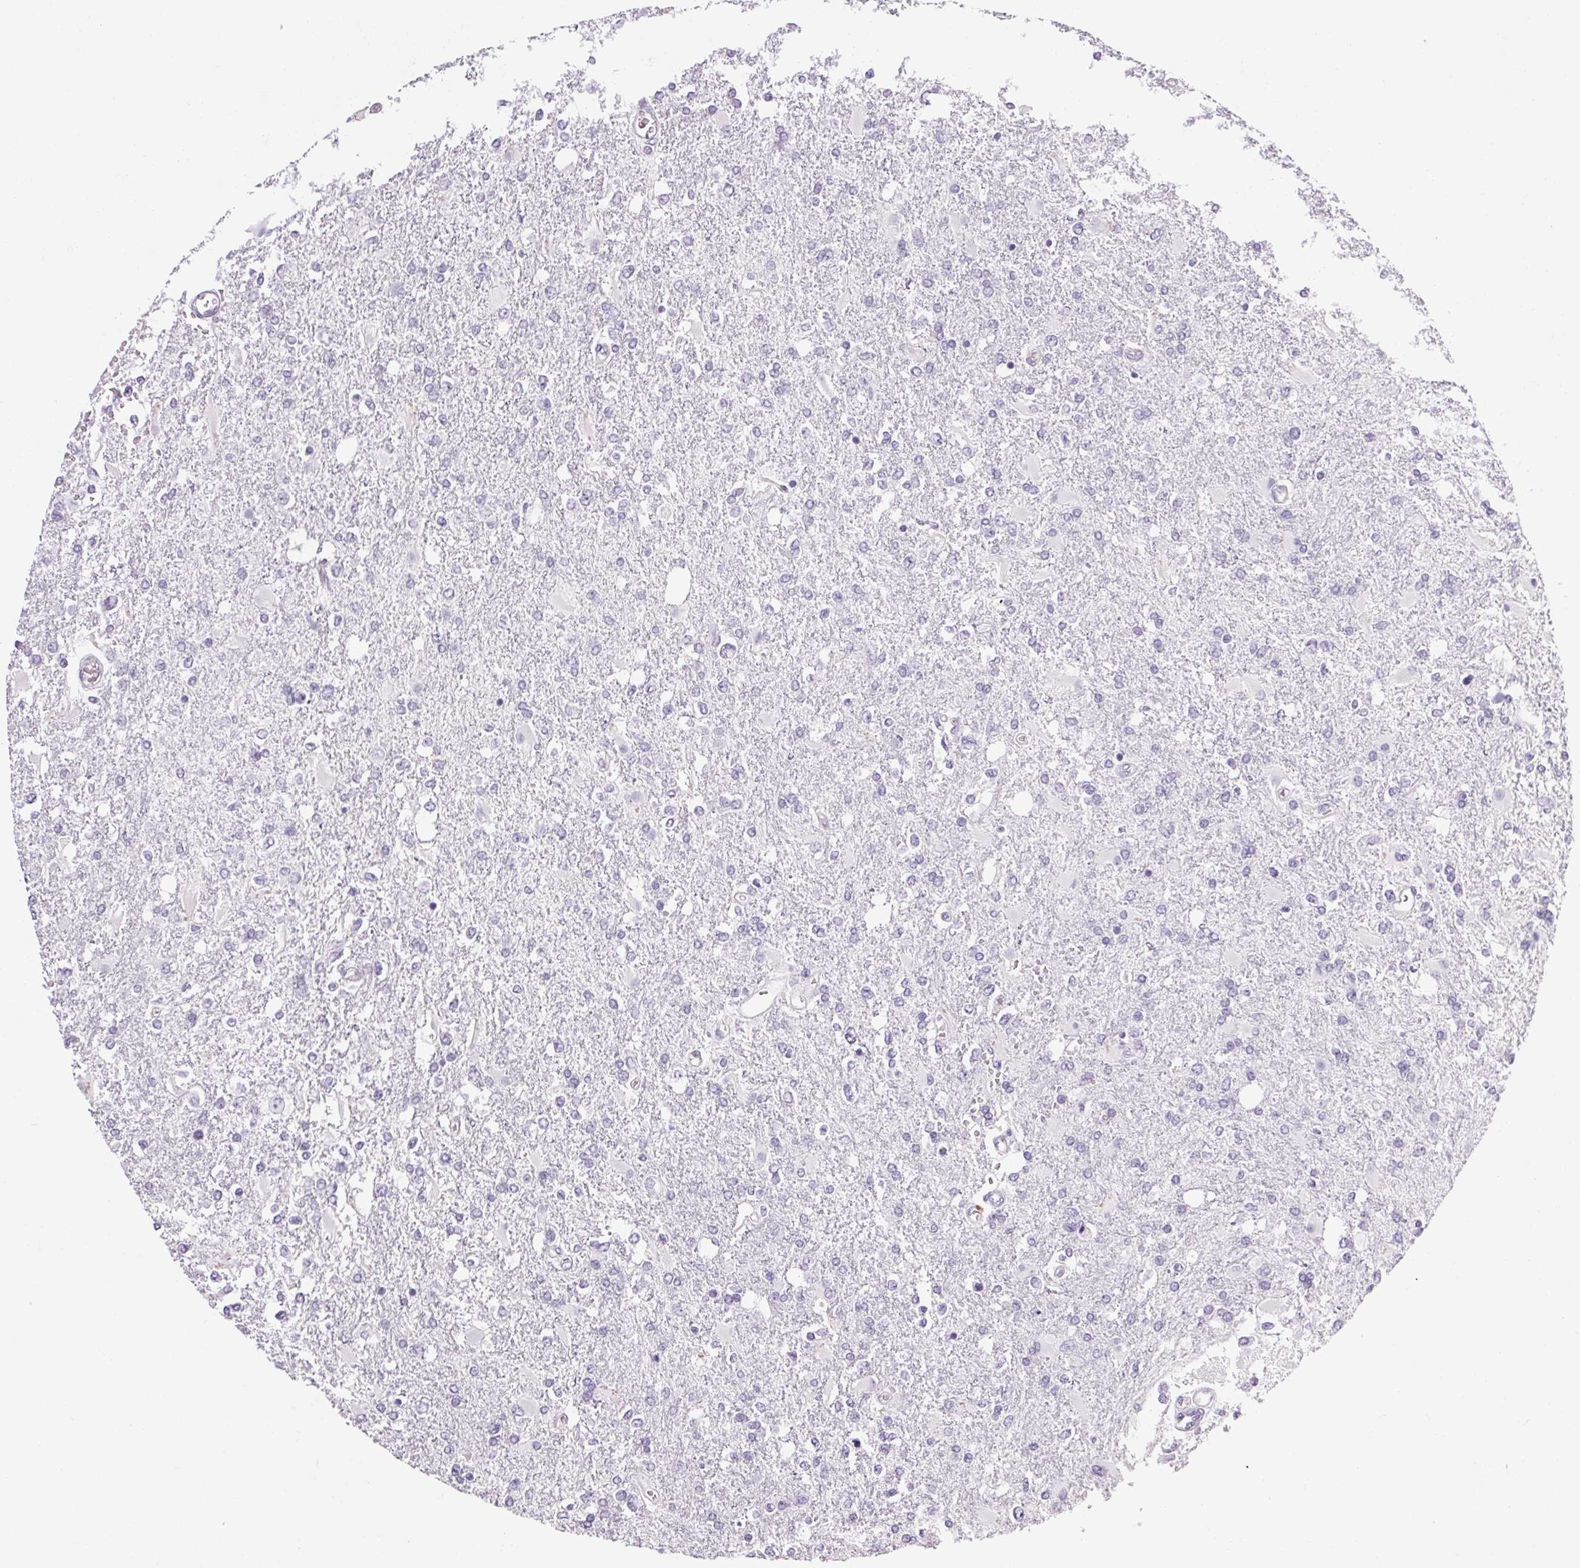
{"staining": {"intensity": "negative", "quantity": "none", "location": "none"}, "tissue": "glioma", "cell_type": "Tumor cells", "image_type": "cancer", "snomed": [{"axis": "morphology", "description": "Glioma, malignant, High grade"}, {"axis": "topography", "description": "Cerebral cortex"}], "caption": "A high-resolution histopathology image shows immunohistochemistry (IHC) staining of glioma, which exhibits no significant staining in tumor cells.", "gene": "POMC", "patient": {"sex": "male", "age": 79}}